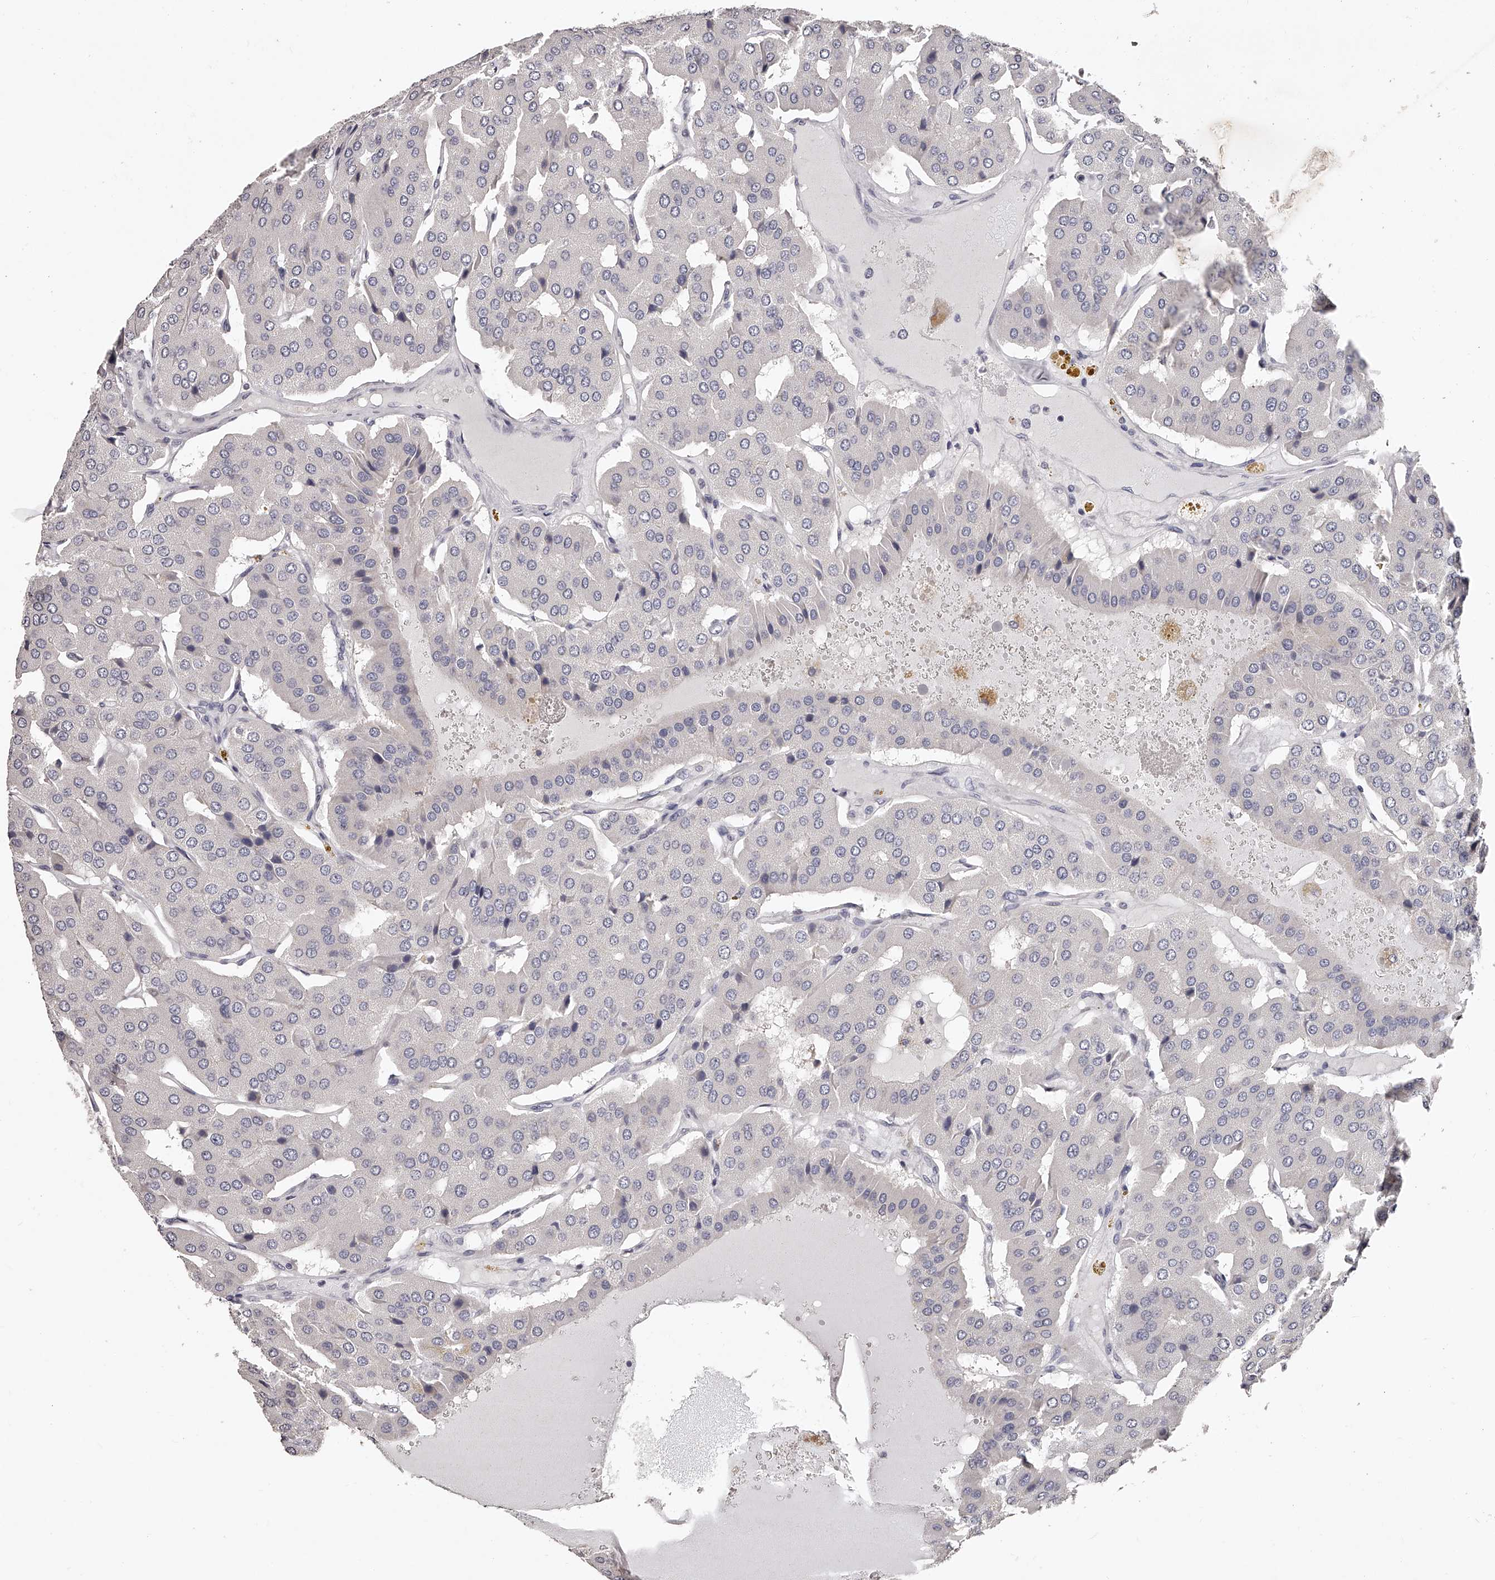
{"staining": {"intensity": "negative", "quantity": "none", "location": "none"}, "tissue": "parathyroid gland", "cell_type": "Glandular cells", "image_type": "normal", "snomed": [{"axis": "morphology", "description": "Normal tissue, NOS"}, {"axis": "morphology", "description": "Adenoma, NOS"}, {"axis": "topography", "description": "Parathyroid gland"}], "caption": "This is an immunohistochemistry image of unremarkable human parathyroid gland. There is no expression in glandular cells.", "gene": "NT5DC1", "patient": {"sex": "female", "age": 86}}